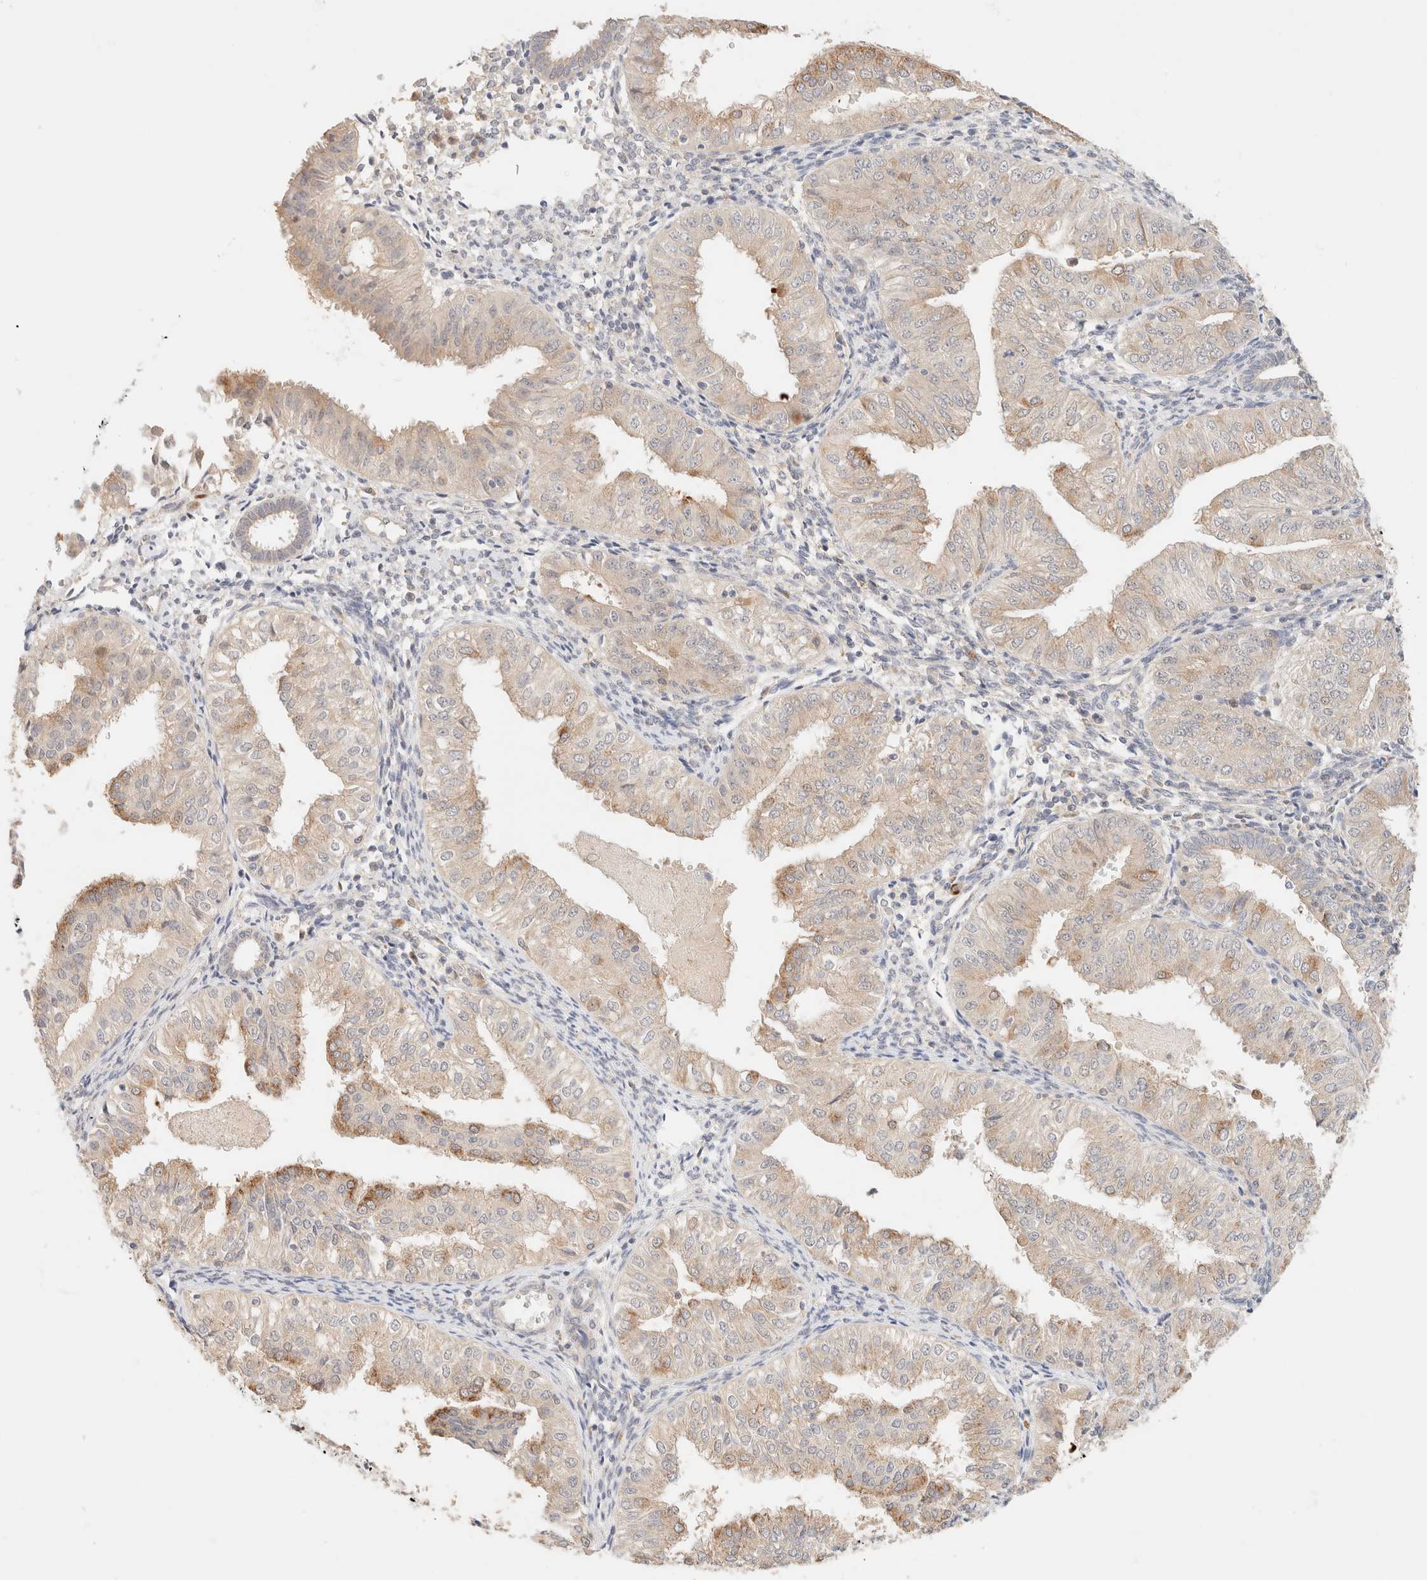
{"staining": {"intensity": "moderate", "quantity": "<25%", "location": "cytoplasmic/membranous"}, "tissue": "endometrial cancer", "cell_type": "Tumor cells", "image_type": "cancer", "snomed": [{"axis": "morphology", "description": "Normal tissue, NOS"}, {"axis": "morphology", "description": "Adenocarcinoma, NOS"}, {"axis": "topography", "description": "Endometrium"}], "caption": "Immunohistochemical staining of human endometrial cancer (adenocarcinoma) displays low levels of moderate cytoplasmic/membranous positivity in approximately <25% of tumor cells. (Stains: DAB (3,3'-diaminobenzidine) in brown, nuclei in blue, Microscopy: brightfield microscopy at high magnification).", "gene": "SGSM2", "patient": {"sex": "female", "age": 53}}